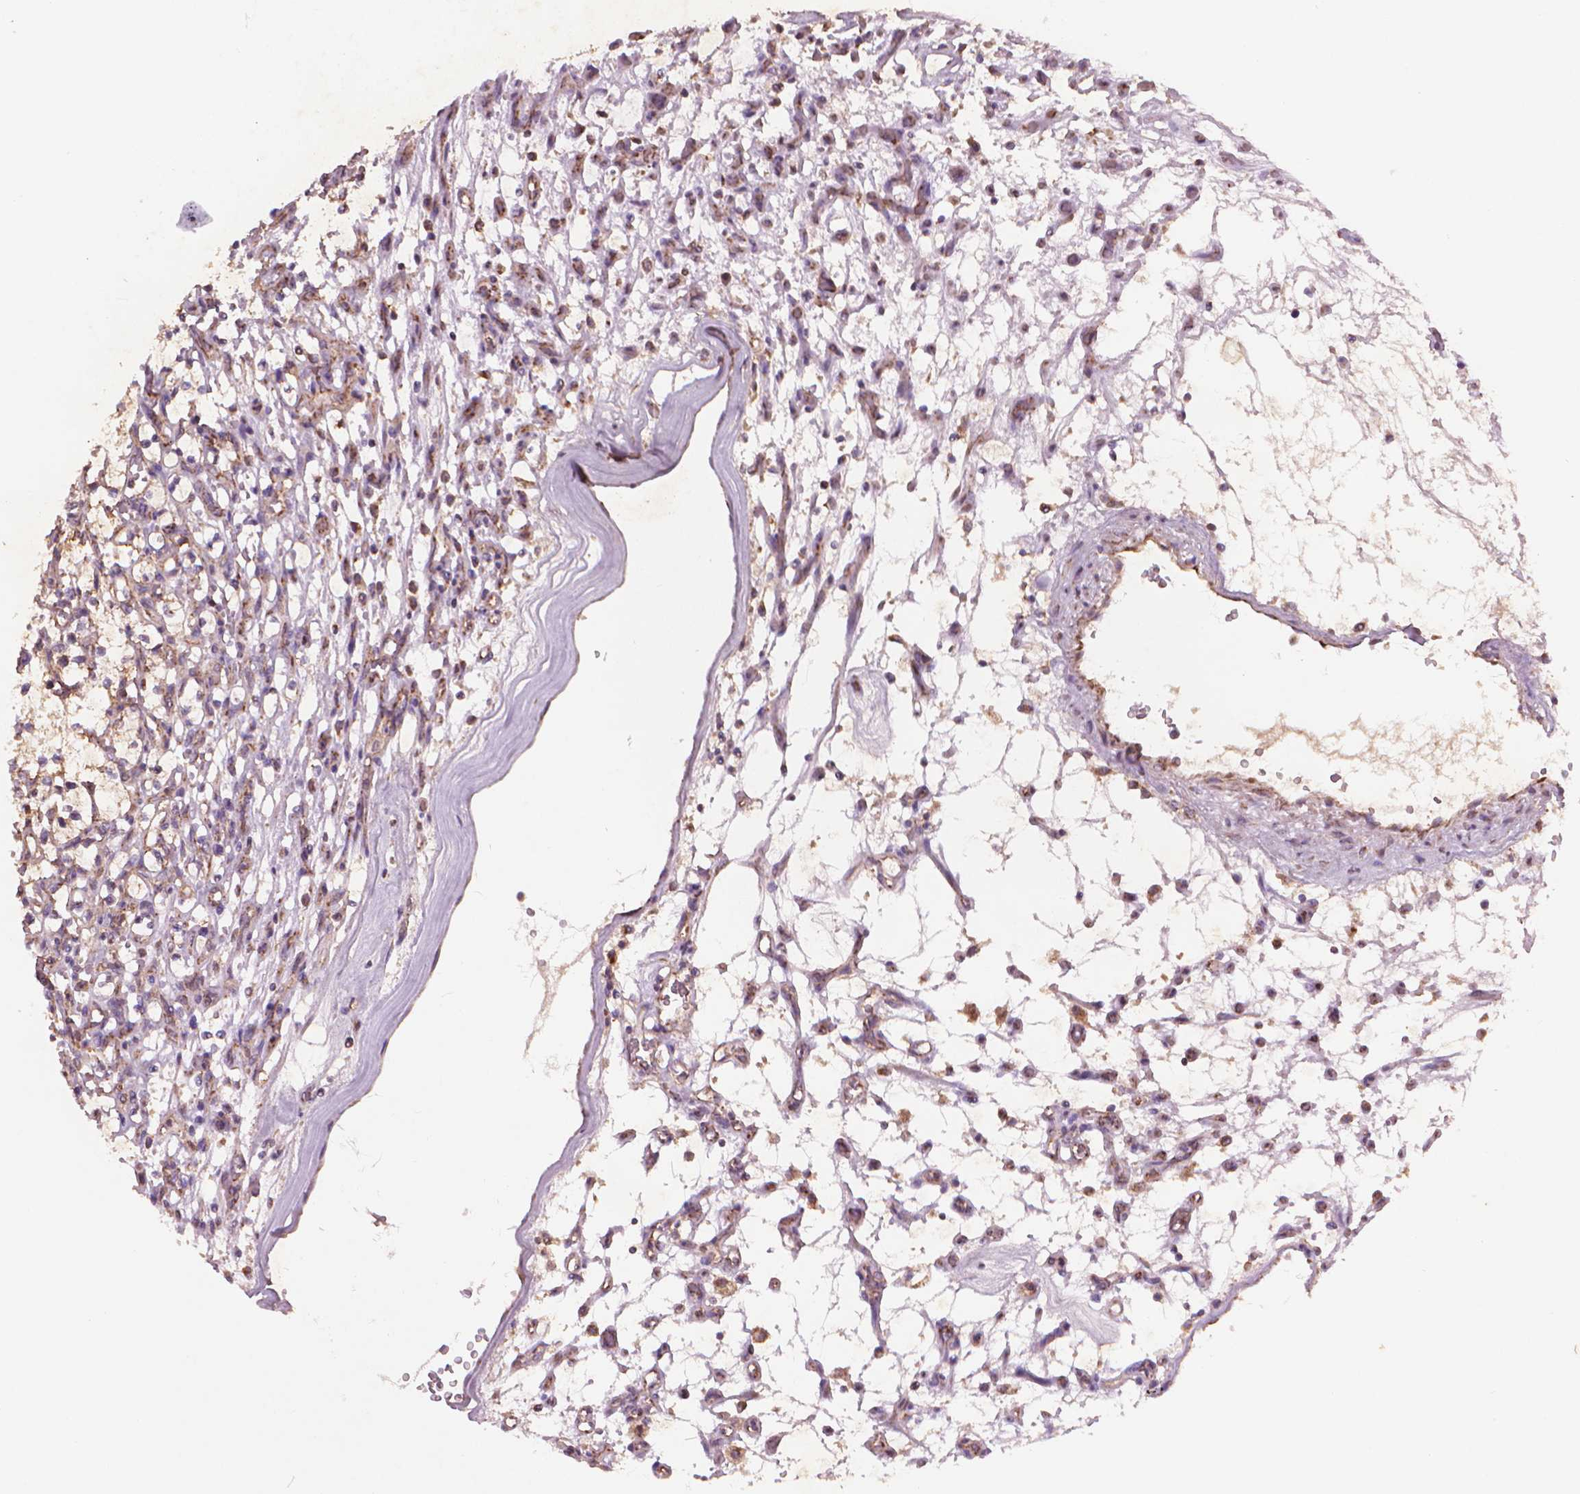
{"staining": {"intensity": "moderate", "quantity": ">75%", "location": "cytoplasmic/membranous"}, "tissue": "renal cancer", "cell_type": "Tumor cells", "image_type": "cancer", "snomed": [{"axis": "morphology", "description": "Adenocarcinoma, NOS"}, {"axis": "topography", "description": "Kidney"}], "caption": "Brown immunohistochemical staining in human renal cancer (adenocarcinoma) demonstrates moderate cytoplasmic/membranous staining in approximately >75% of tumor cells.", "gene": "NLRX1", "patient": {"sex": "female", "age": 69}}